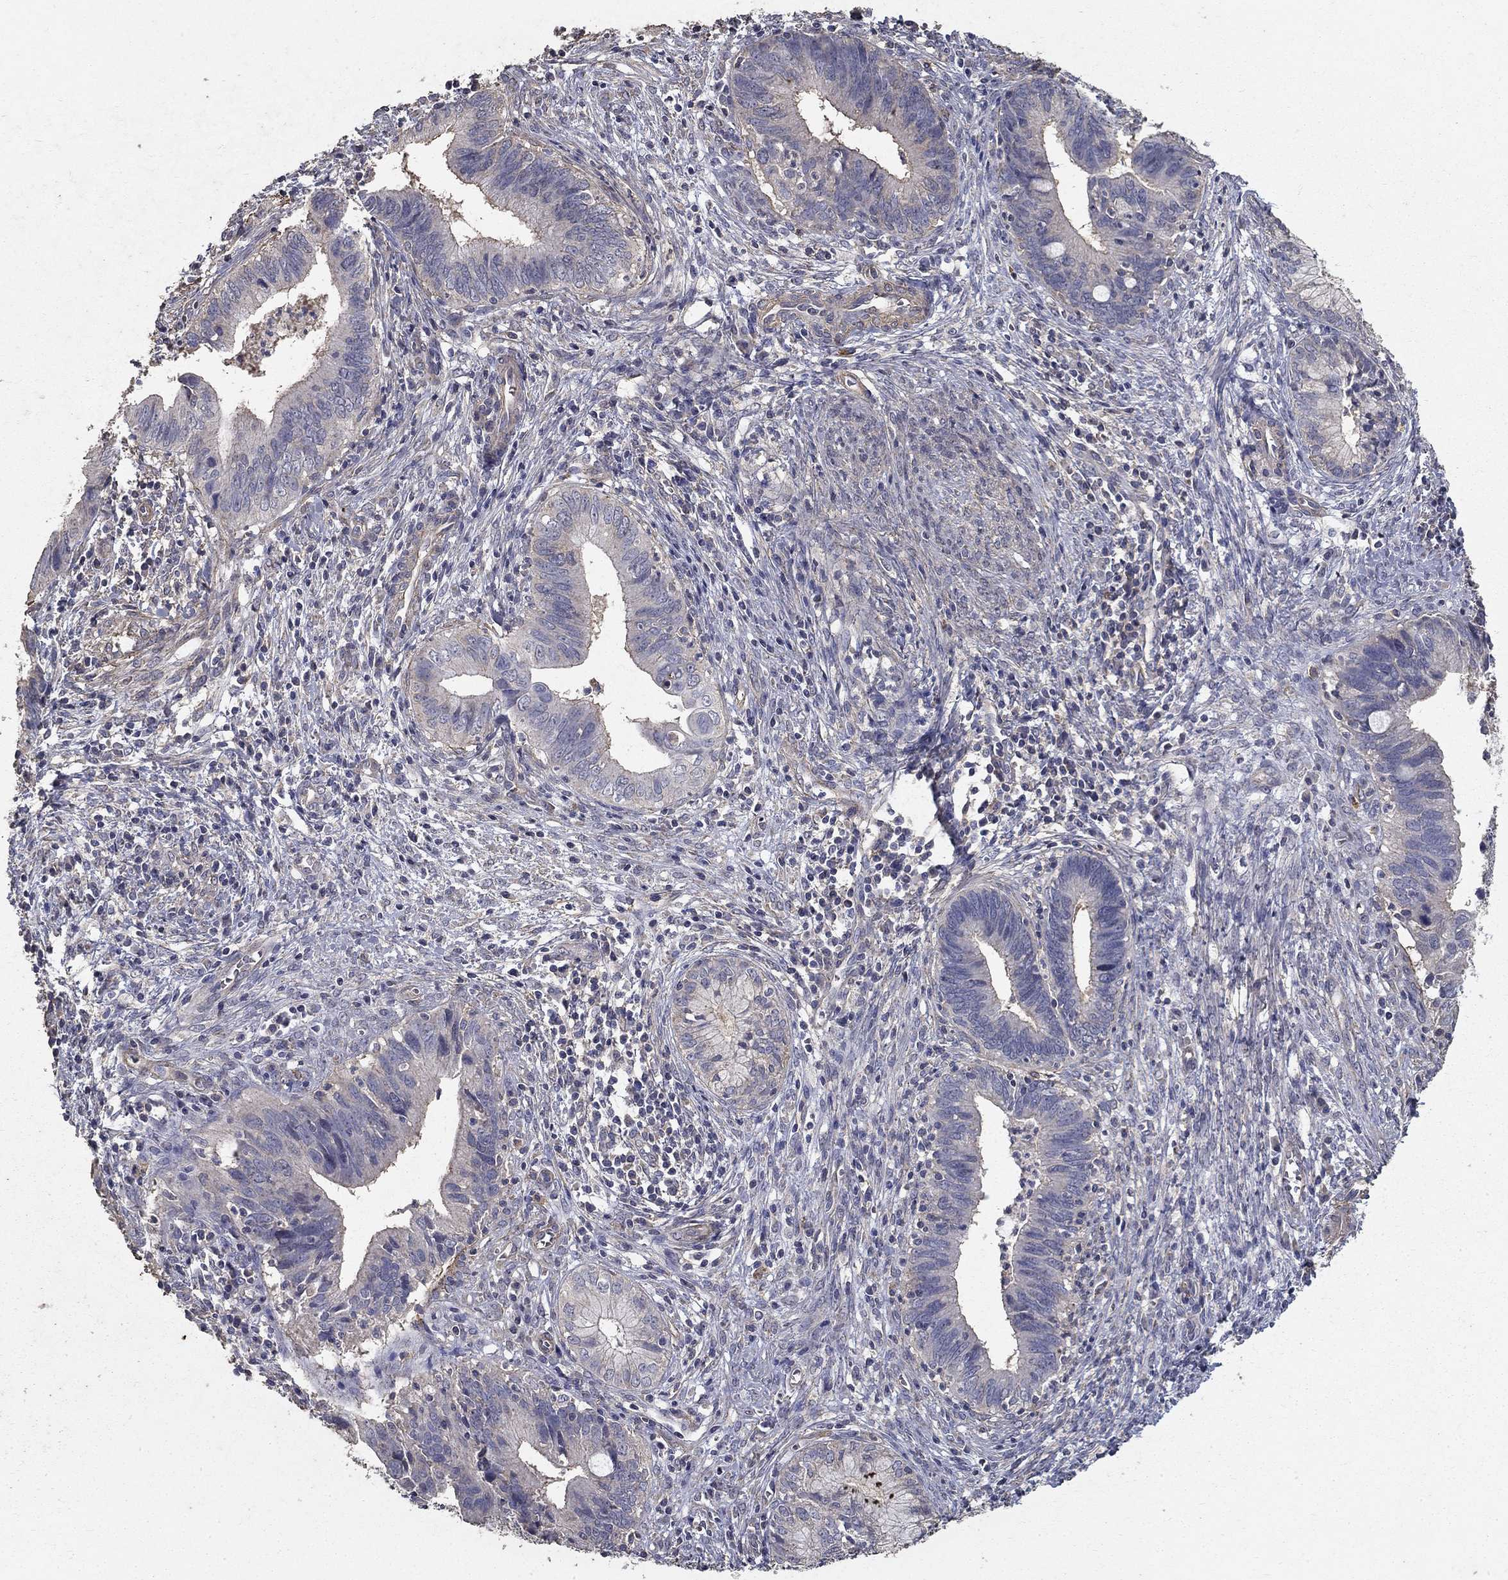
{"staining": {"intensity": "negative", "quantity": "none", "location": "none"}, "tissue": "cervical cancer", "cell_type": "Tumor cells", "image_type": "cancer", "snomed": [{"axis": "morphology", "description": "Adenocarcinoma, NOS"}, {"axis": "topography", "description": "Cervix"}], "caption": "The photomicrograph shows no staining of tumor cells in adenocarcinoma (cervical).", "gene": "MPP2", "patient": {"sex": "female", "age": 42}}